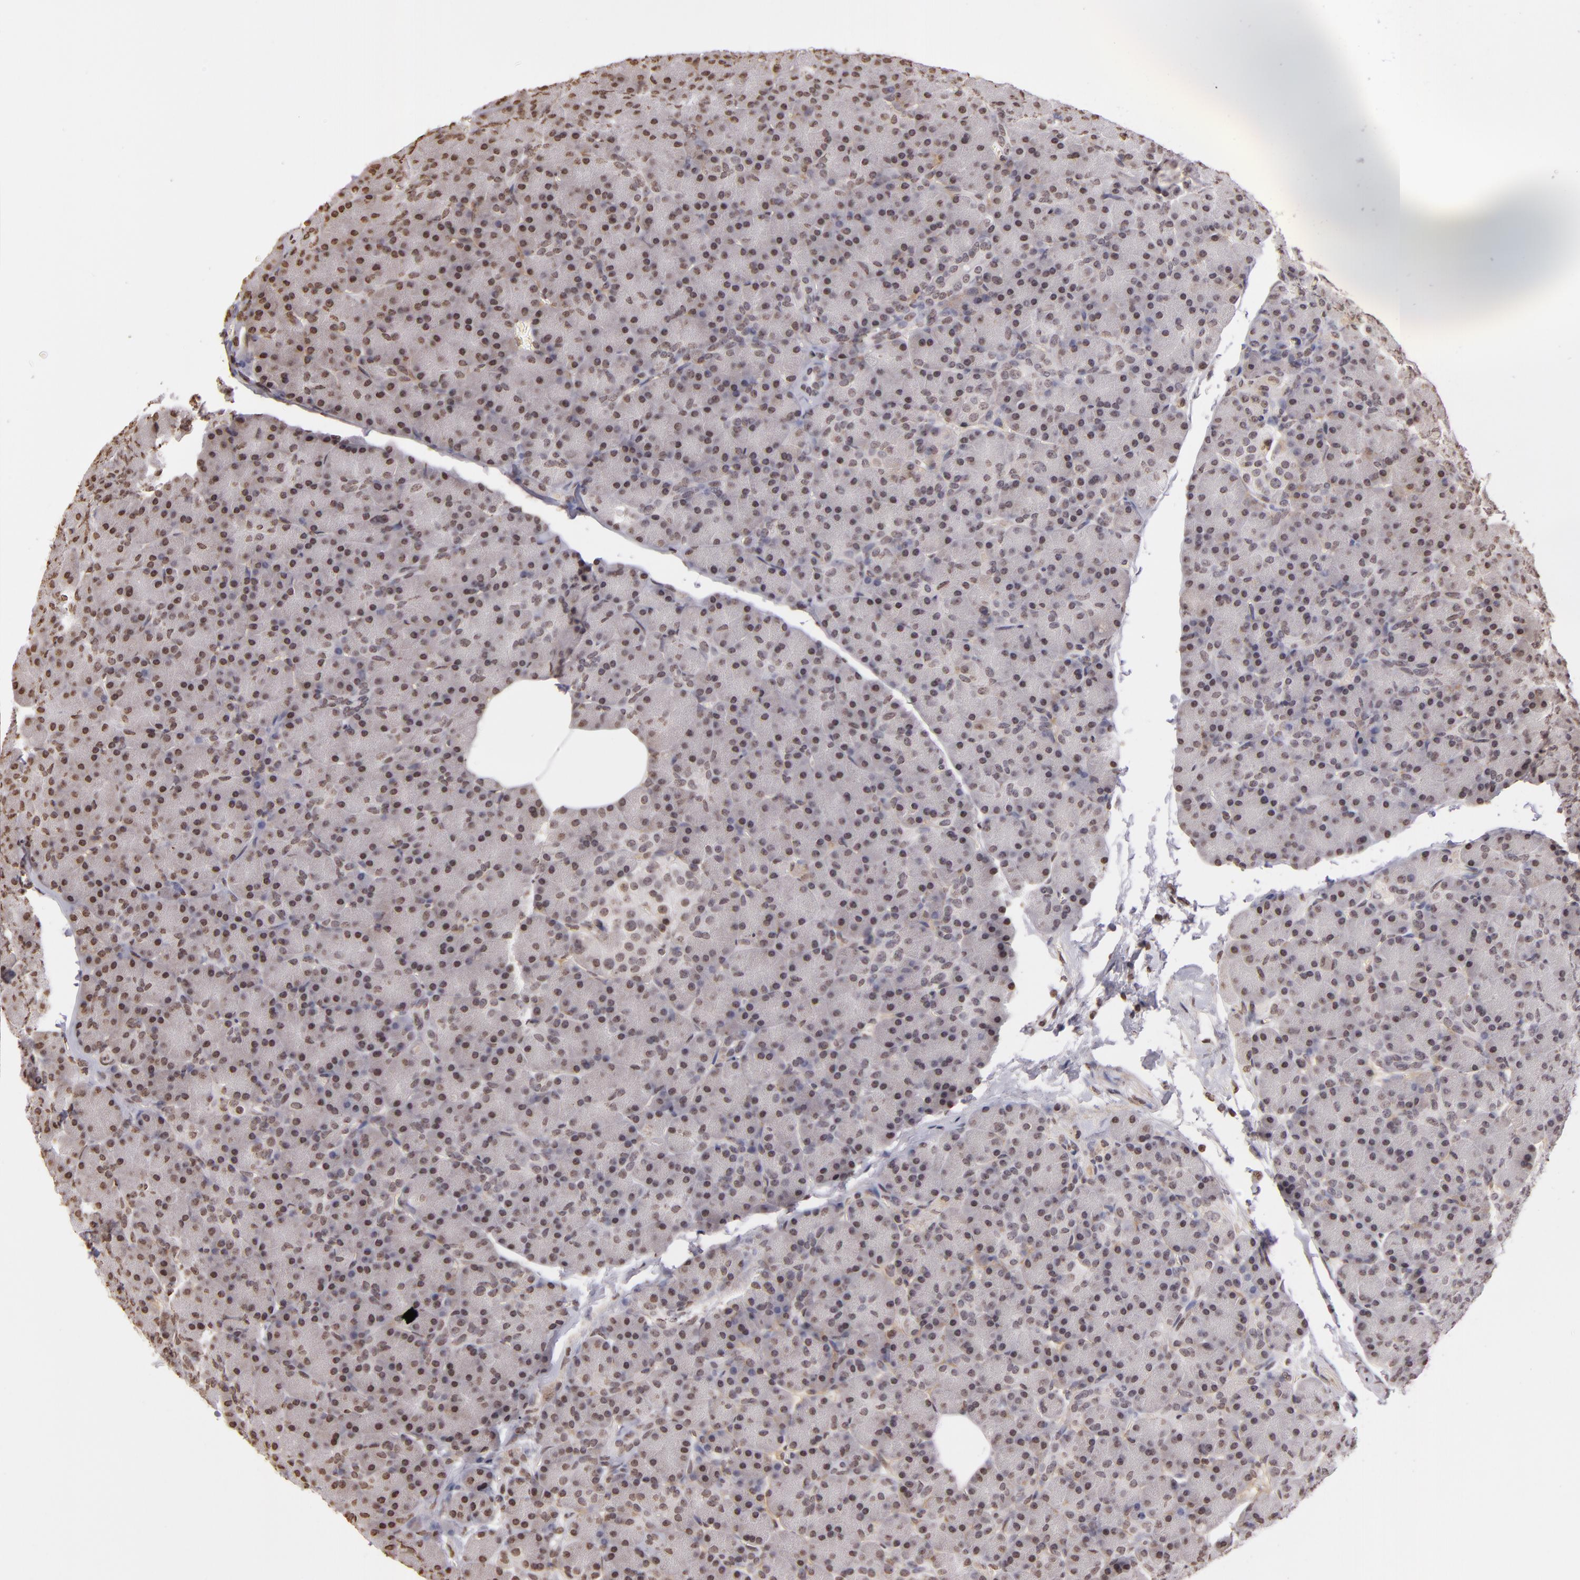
{"staining": {"intensity": "weak", "quantity": "25%-75%", "location": "nuclear"}, "tissue": "pancreas", "cell_type": "Exocrine glandular cells", "image_type": "normal", "snomed": [{"axis": "morphology", "description": "Normal tissue, NOS"}, {"axis": "topography", "description": "Pancreas"}], "caption": "Weak nuclear protein expression is present in about 25%-75% of exocrine glandular cells in pancreas. (DAB (3,3'-diaminobenzidine) IHC, brown staining for protein, blue staining for nuclei).", "gene": "THRB", "patient": {"sex": "female", "age": 43}}